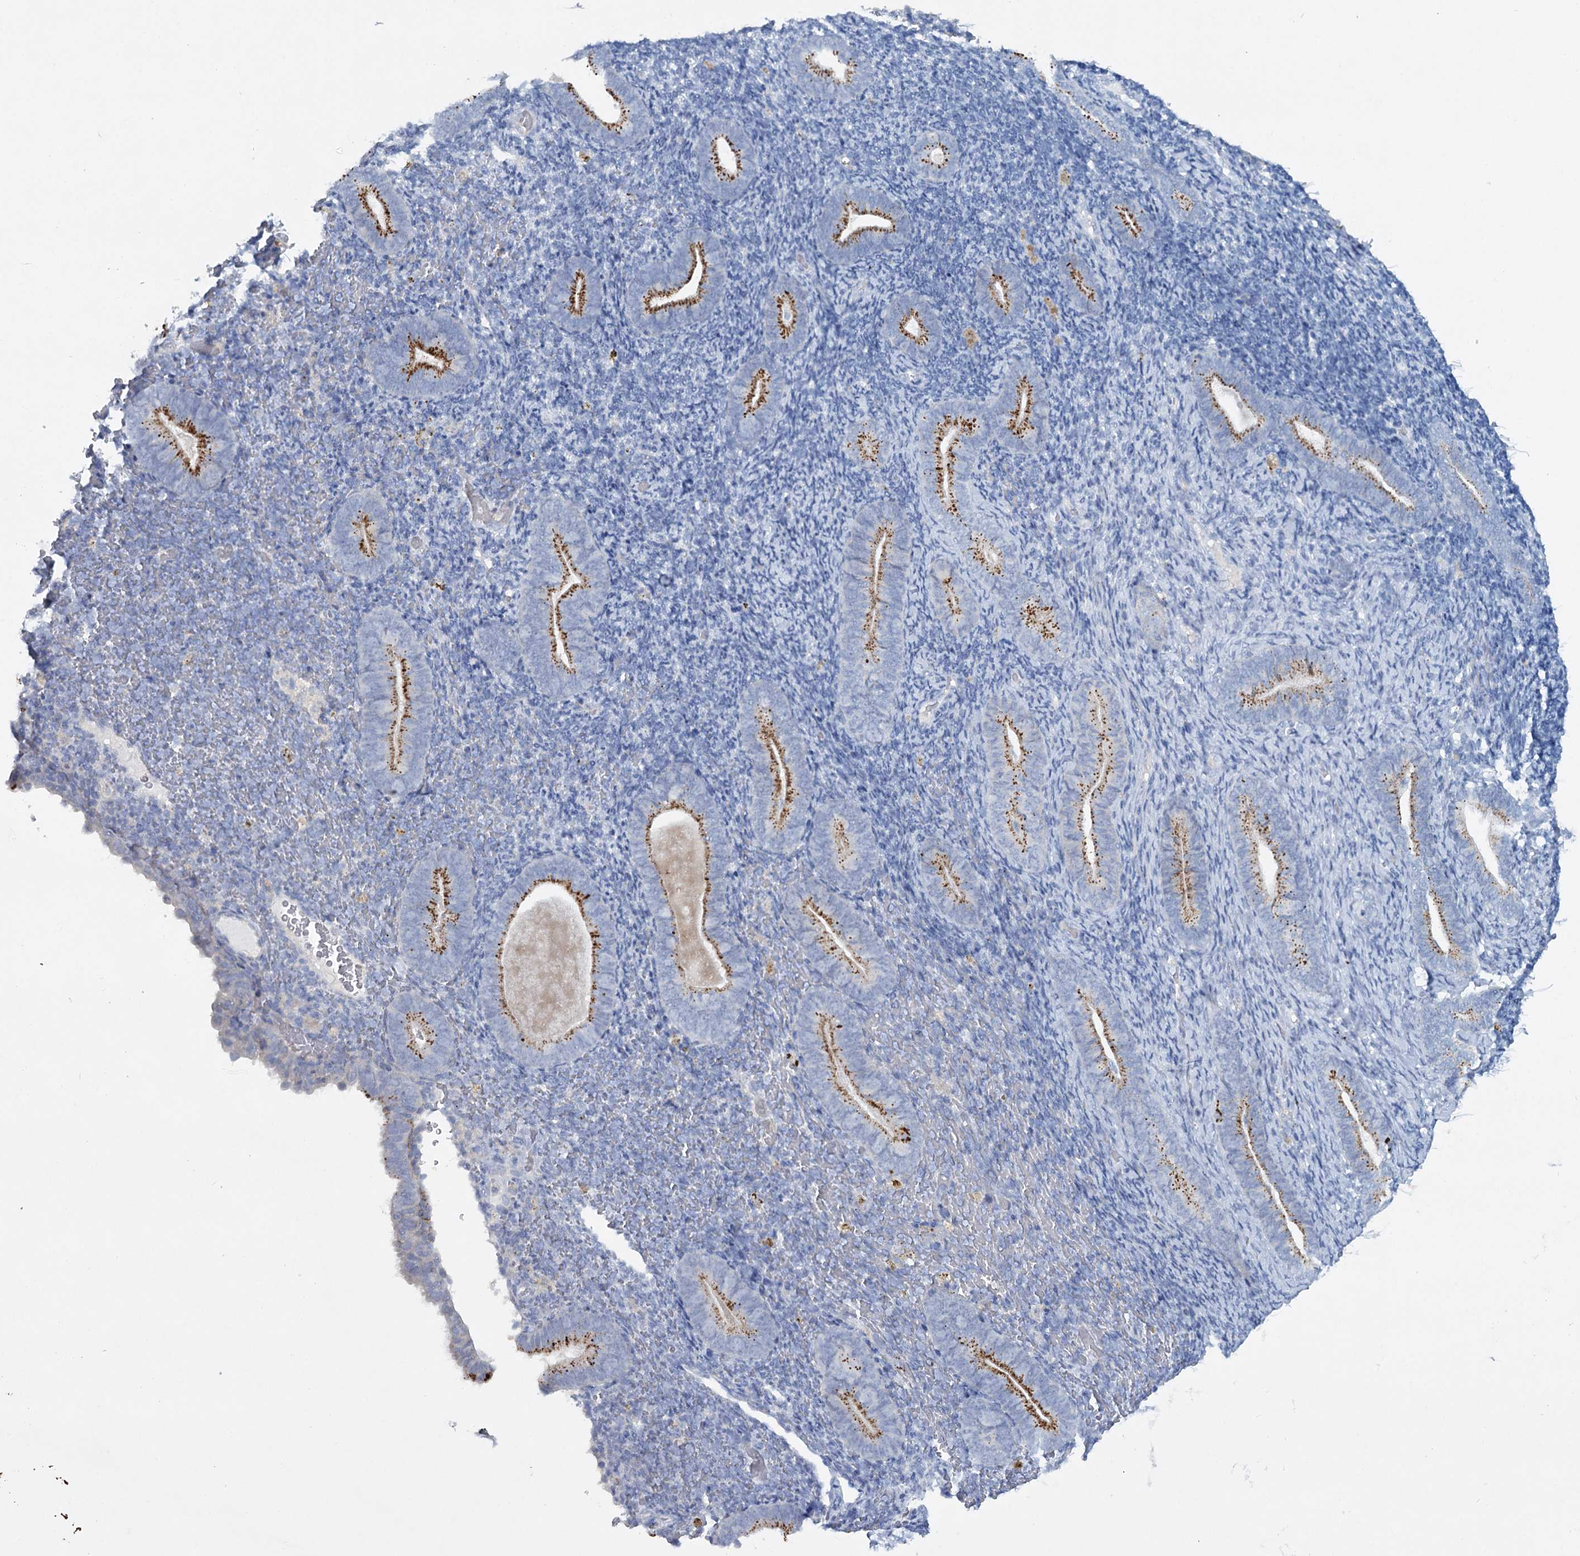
{"staining": {"intensity": "negative", "quantity": "none", "location": "none"}, "tissue": "endometrium", "cell_type": "Cells in endometrial stroma", "image_type": "normal", "snomed": [{"axis": "morphology", "description": "Normal tissue, NOS"}, {"axis": "topography", "description": "Endometrium"}], "caption": "Immunohistochemistry of normal human endometrium displays no positivity in cells in endometrial stroma.", "gene": "MAP3K13", "patient": {"sex": "female", "age": 51}}